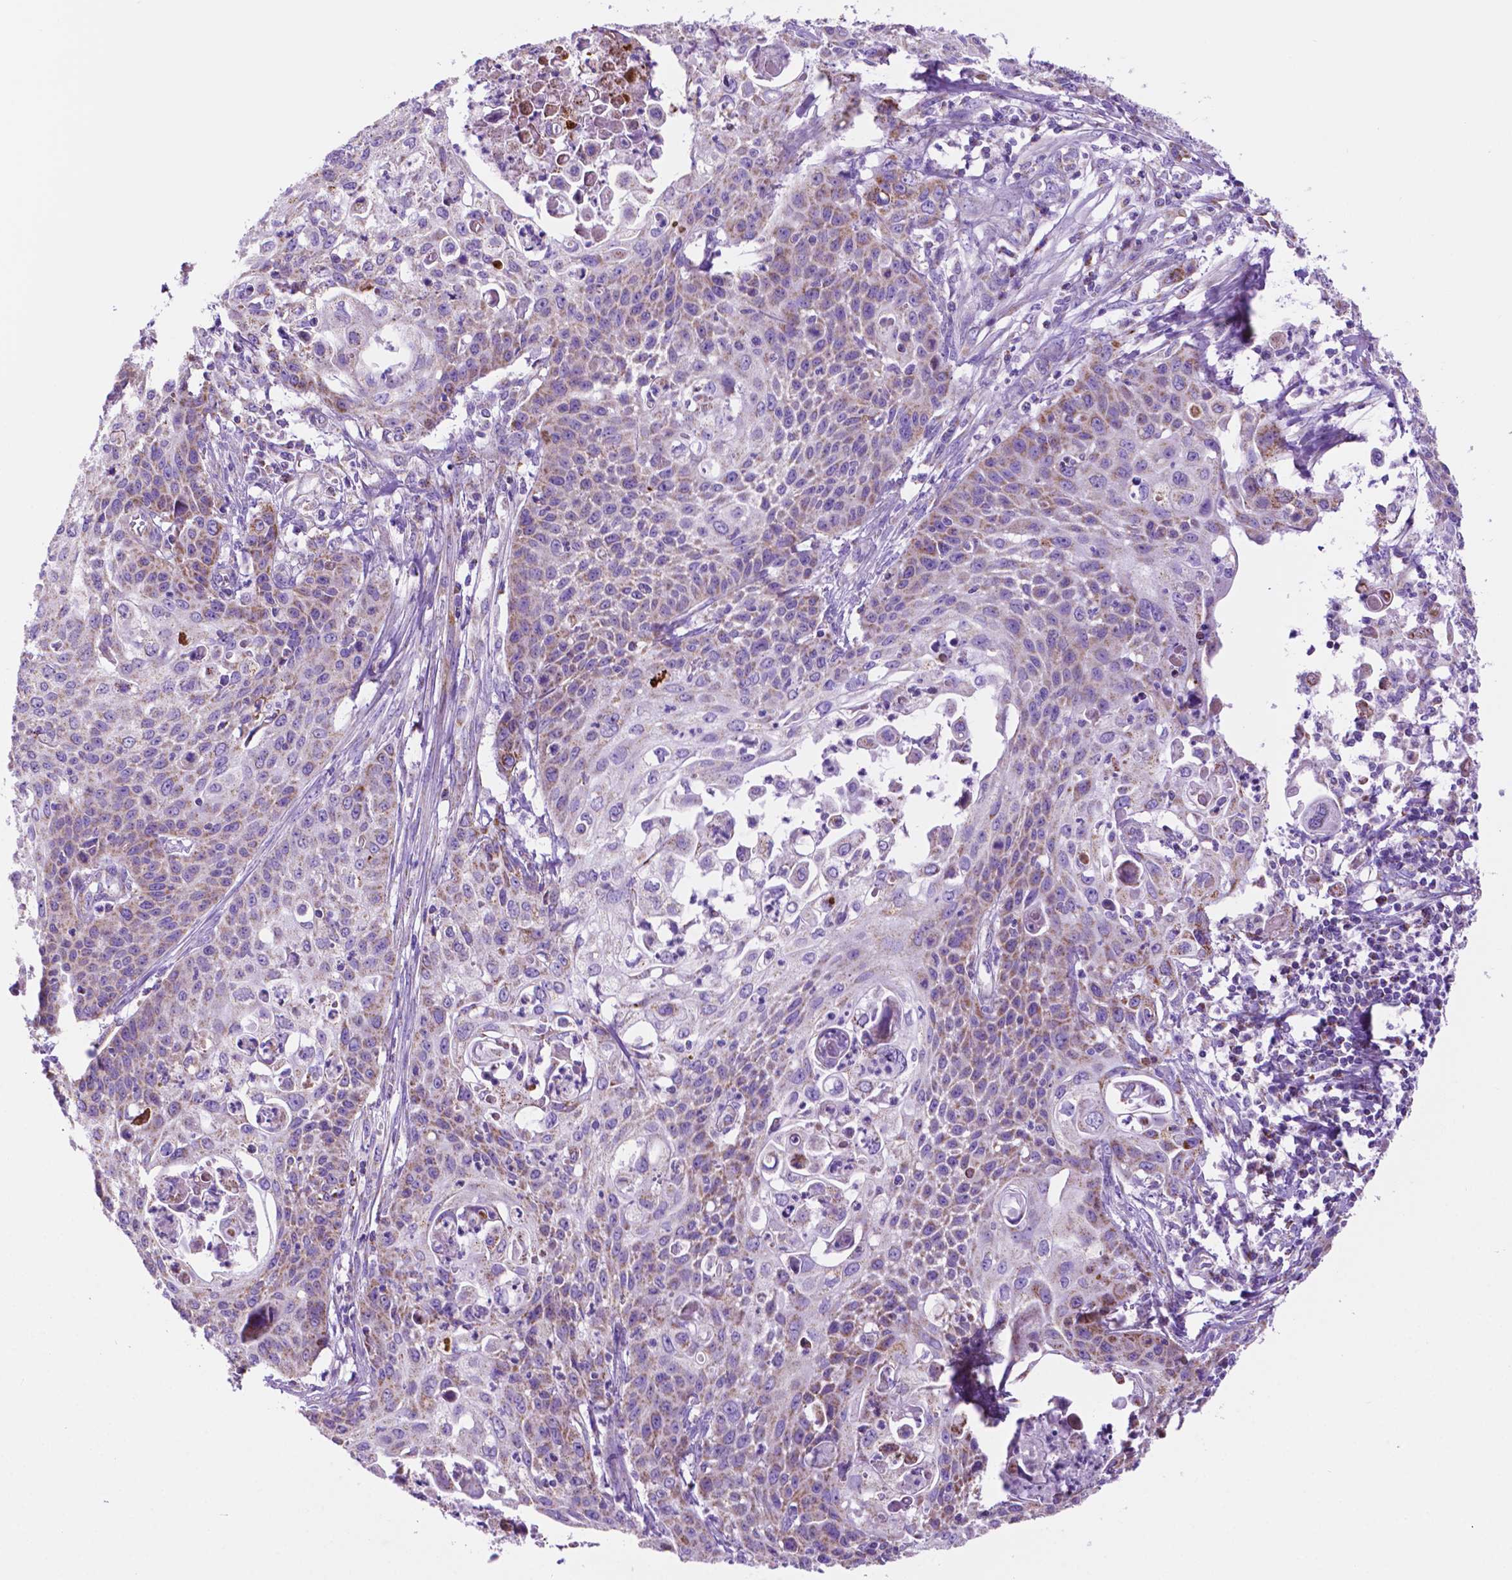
{"staining": {"intensity": "moderate", "quantity": "25%-75%", "location": "cytoplasmic/membranous"}, "tissue": "cervical cancer", "cell_type": "Tumor cells", "image_type": "cancer", "snomed": [{"axis": "morphology", "description": "Squamous cell carcinoma, NOS"}, {"axis": "topography", "description": "Cervix"}], "caption": "Protein expression analysis of human cervical squamous cell carcinoma reveals moderate cytoplasmic/membranous positivity in about 25%-75% of tumor cells.", "gene": "GDPD5", "patient": {"sex": "female", "age": 65}}